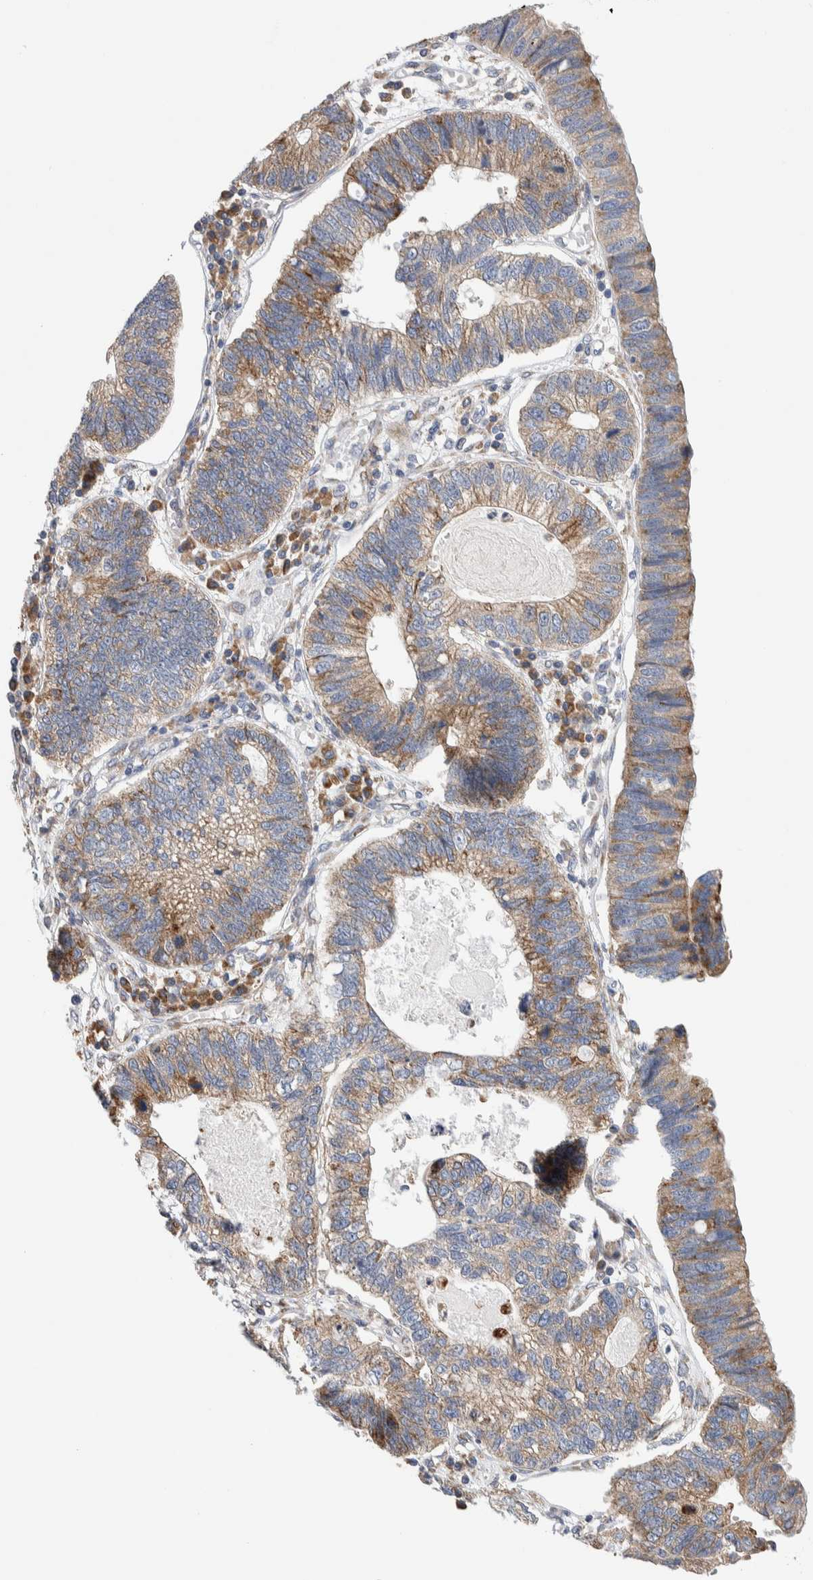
{"staining": {"intensity": "moderate", "quantity": ">75%", "location": "cytoplasmic/membranous"}, "tissue": "stomach cancer", "cell_type": "Tumor cells", "image_type": "cancer", "snomed": [{"axis": "morphology", "description": "Adenocarcinoma, NOS"}, {"axis": "topography", "description": "Stomach"}], "caption": "This is a micrograph of immunohistochemistry (IHC) staining of stomach adenocarcinoma, which shows moderate positivity in the cytoplasmic/membranous of tumor cells.", "gene": "RACK1", "patient": {"sex": "male", "age": 59}}